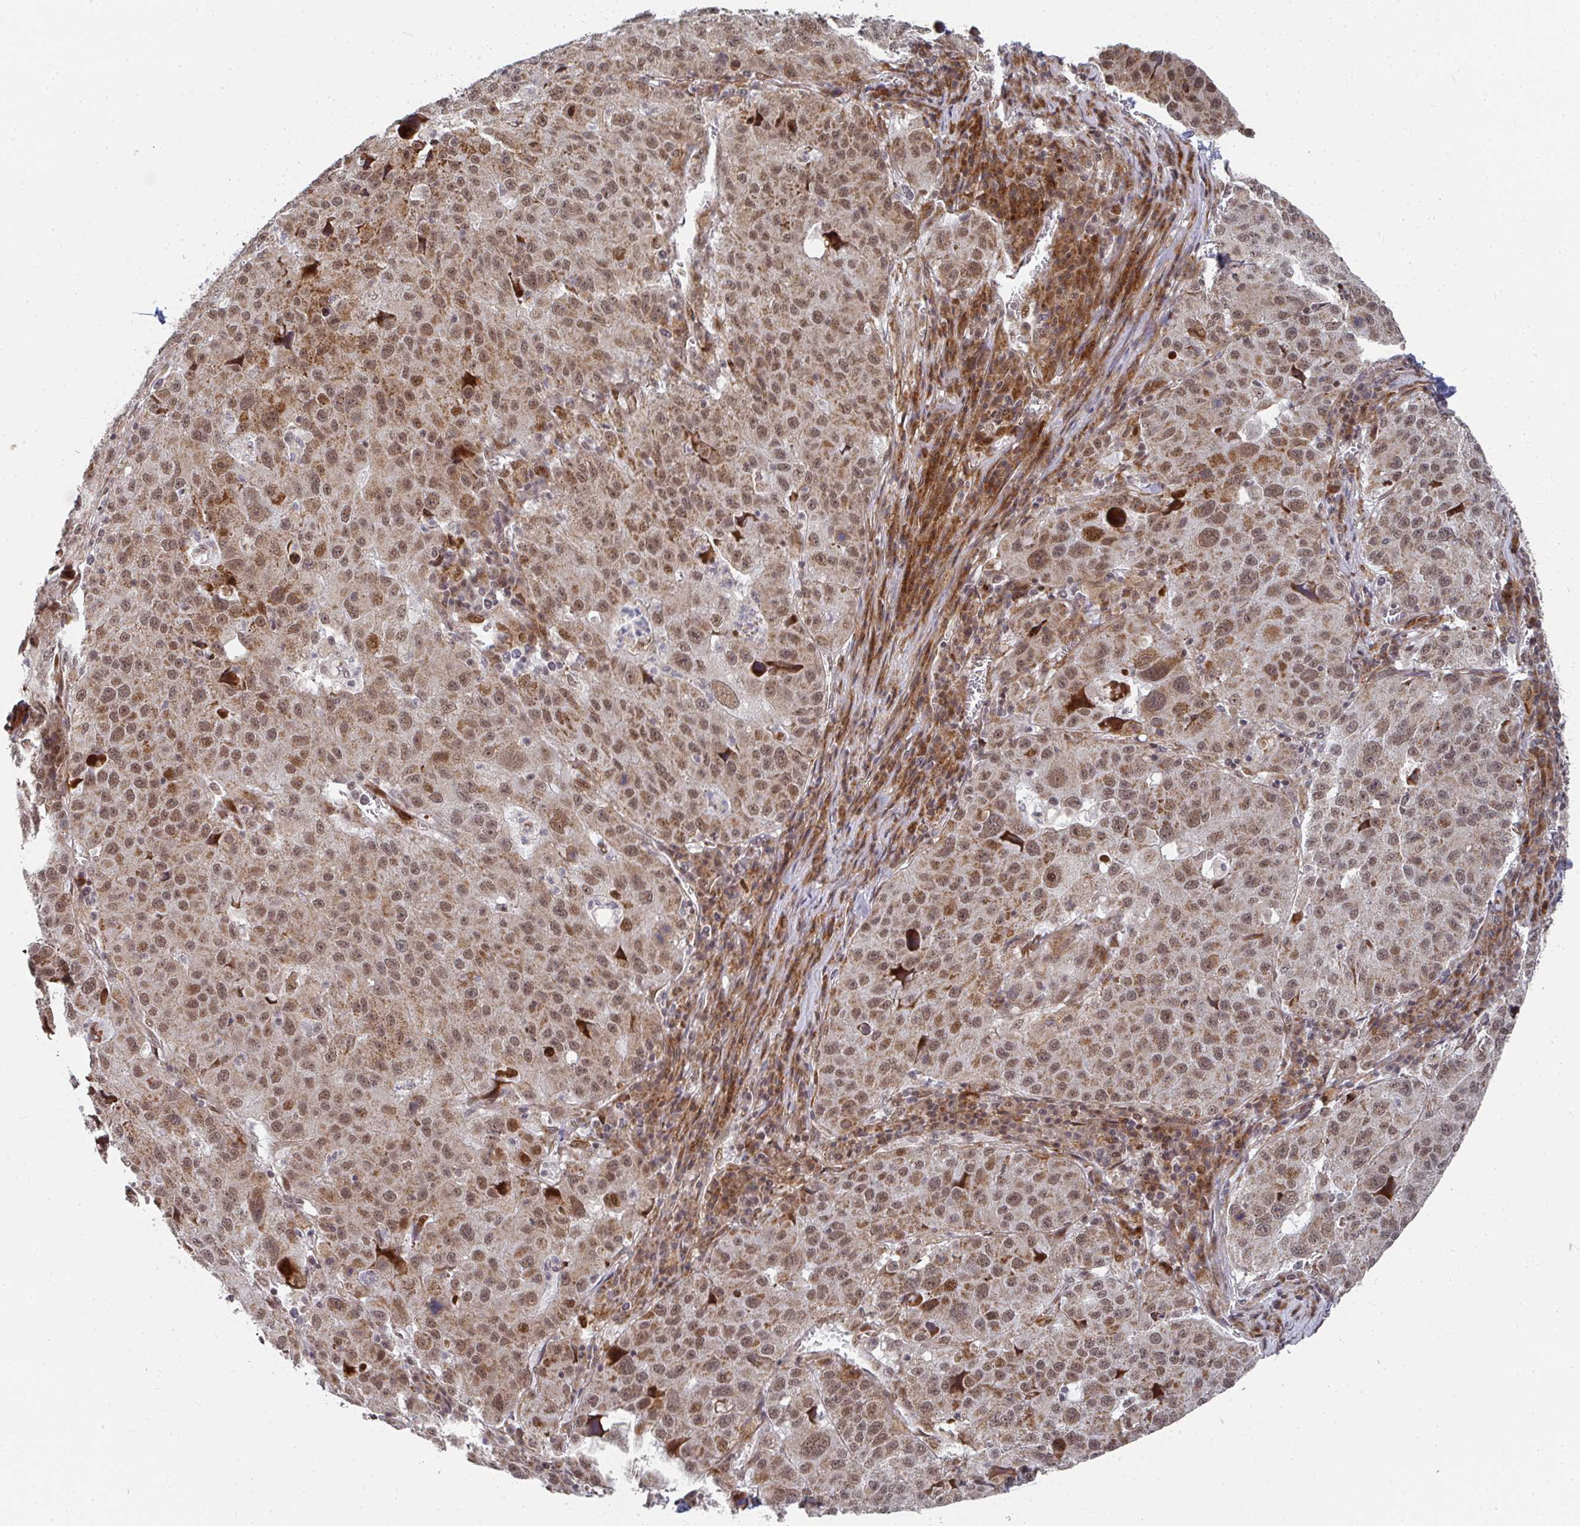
{"staining": {"intensity": "moderate", "quantity": ">75%", "location": "cytoplasmic/membranous,nuclear"}, "tissue": "stomach cancer", "cell_type": "Tumor cells", "image_type": "cancer", "snomed": [{"axis": "morphology", "description": "Adenocarcinoma, NOS"}, {"axis": "topography", "description": "Stomach"}], "caption": "This micrograph demonstrates IHC staining of human stomach adenocarcinoma, with medium moderate cytoplasmic/membranous and nuclear expression in approximately >75% of tumor cells.", "gene": "RBBP5", "patient": {"sex": "male", "age": 71}}